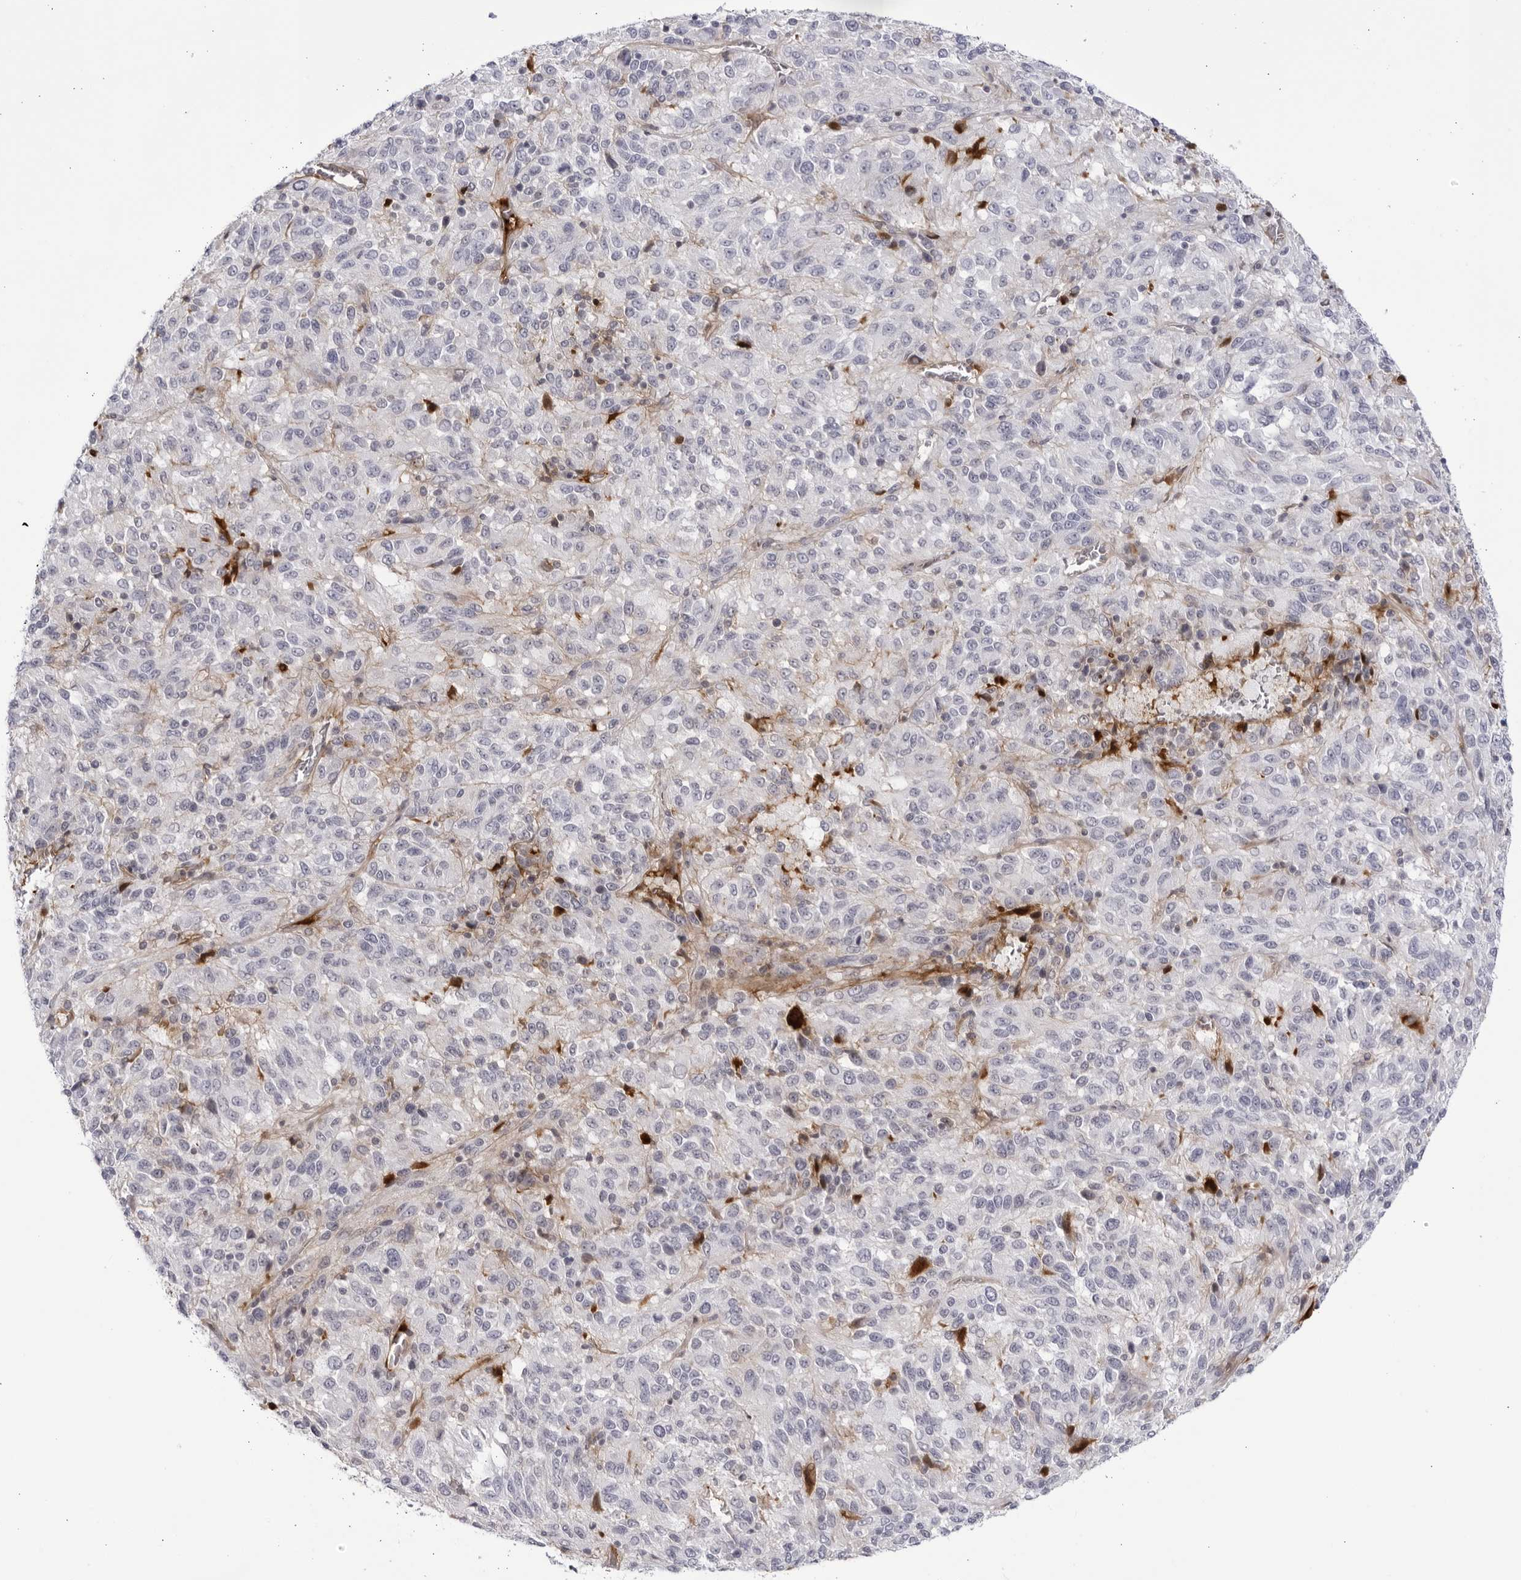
{"staining": {"intensity": "negative", "quantity": "none", "location": "none"}, "tissue": "melanoma", "cell_type": "Tumor cells", "image_type": "cancer", "snomed": [{"axis": "morphology", "description": "Malignant melanoma, Metastatic site"}, {"axis": "topography", "description": "Lung"}], "caption": "DAB immunohistochemical staining of melanoma shows no significant staining in tumor cells.", "gene": "CNBD1", "patient": {"sex": "male", "age": 64}}